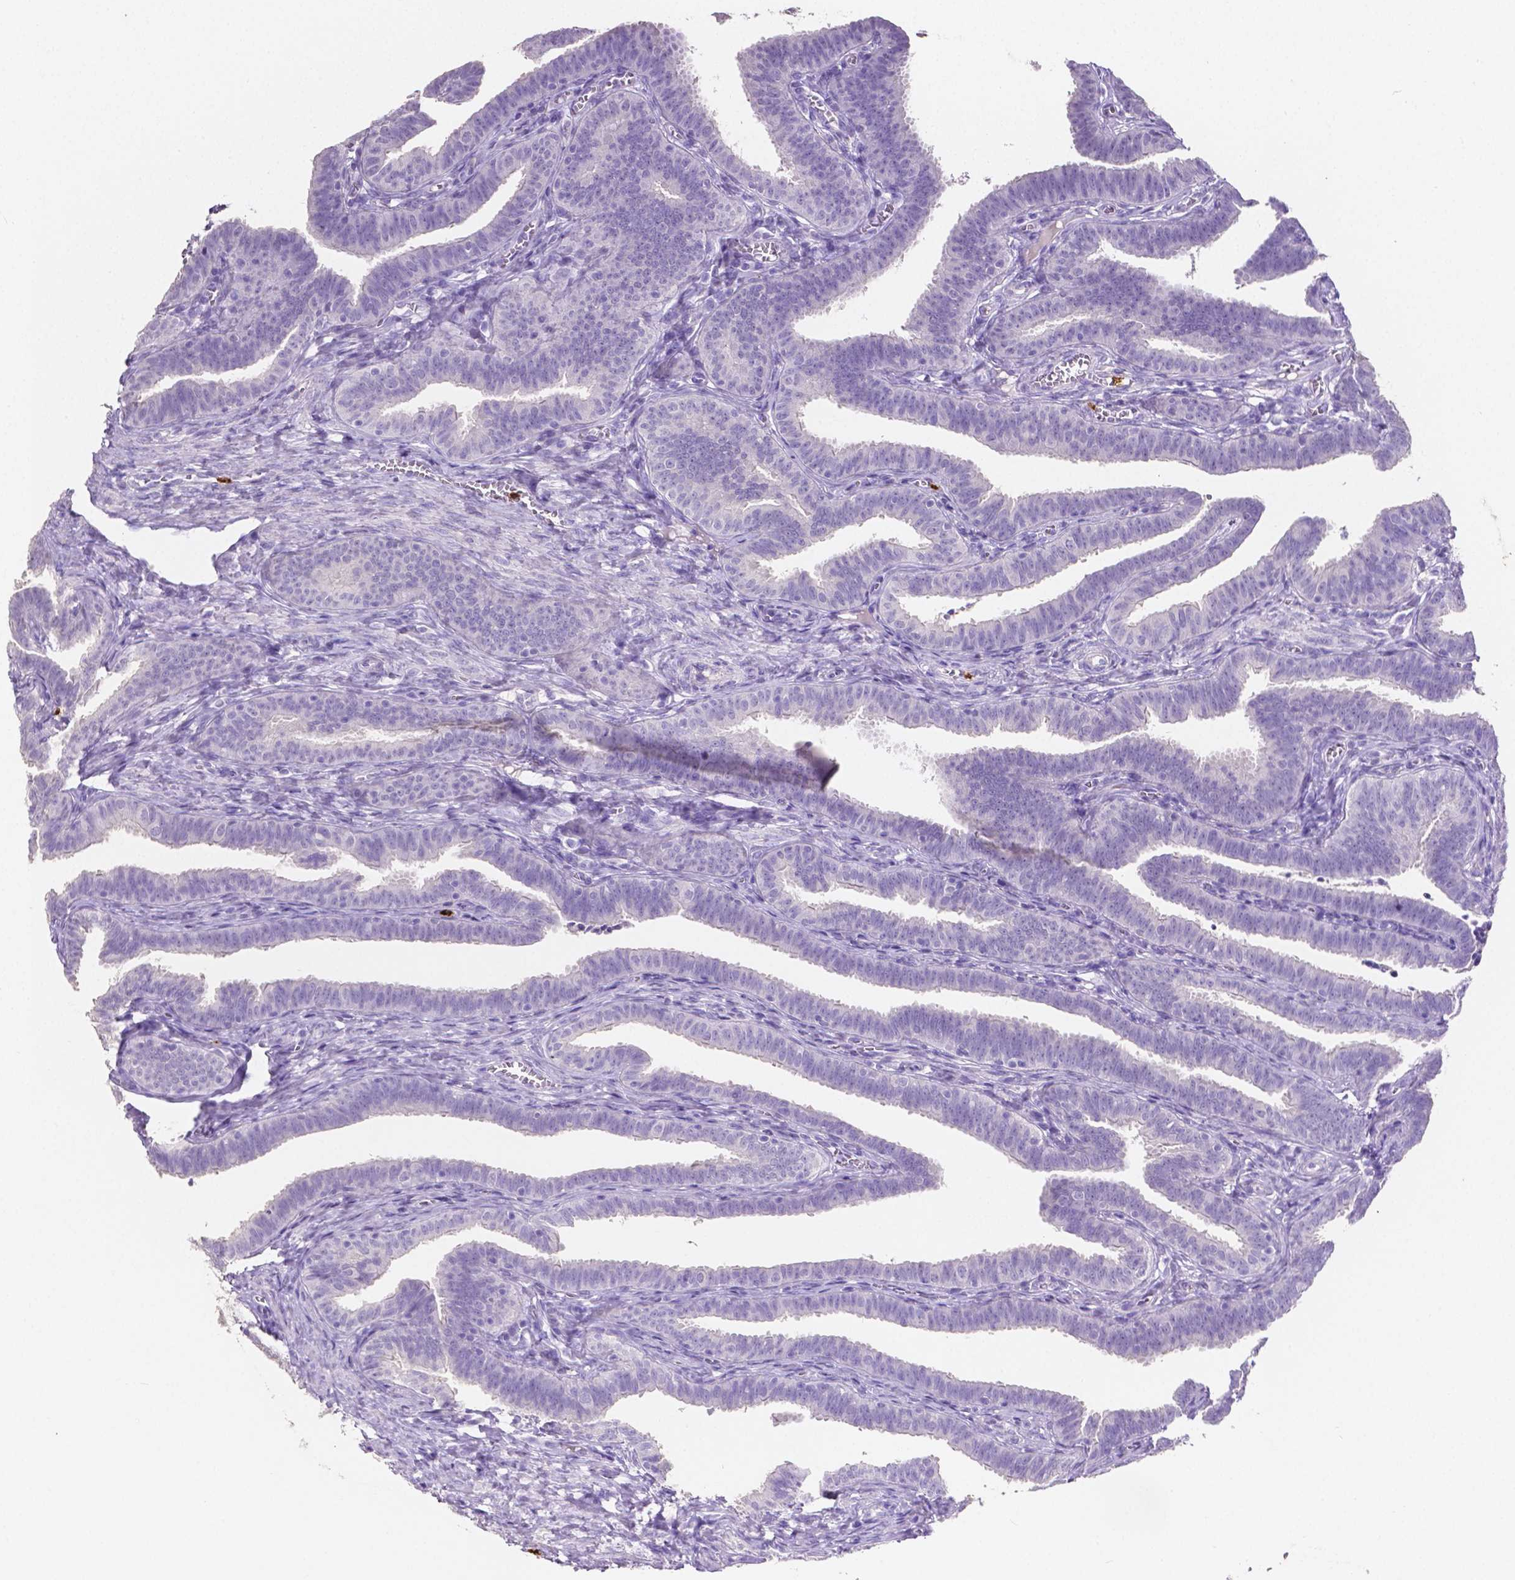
{"staining": {"intensity": "negative", "quantity": "none", "location": "none"}, "tissue": "fallopian tube", "cell_type": "Glandular cells", "image_type": "normal", "snomed": [{"axis": "morphology", "description": "Normal tissue, NOS"}, {"axis": "topography", "description": "Fallopian tube"}], "caption": "Immunohistochemistry (IHC) image of normal fallopian tube: fallopian tube stained with DAB demonstrates no significant protein expression in glandular cells.", "gene": "MMP9", "patient": {"sex": "female", "age": 25}}